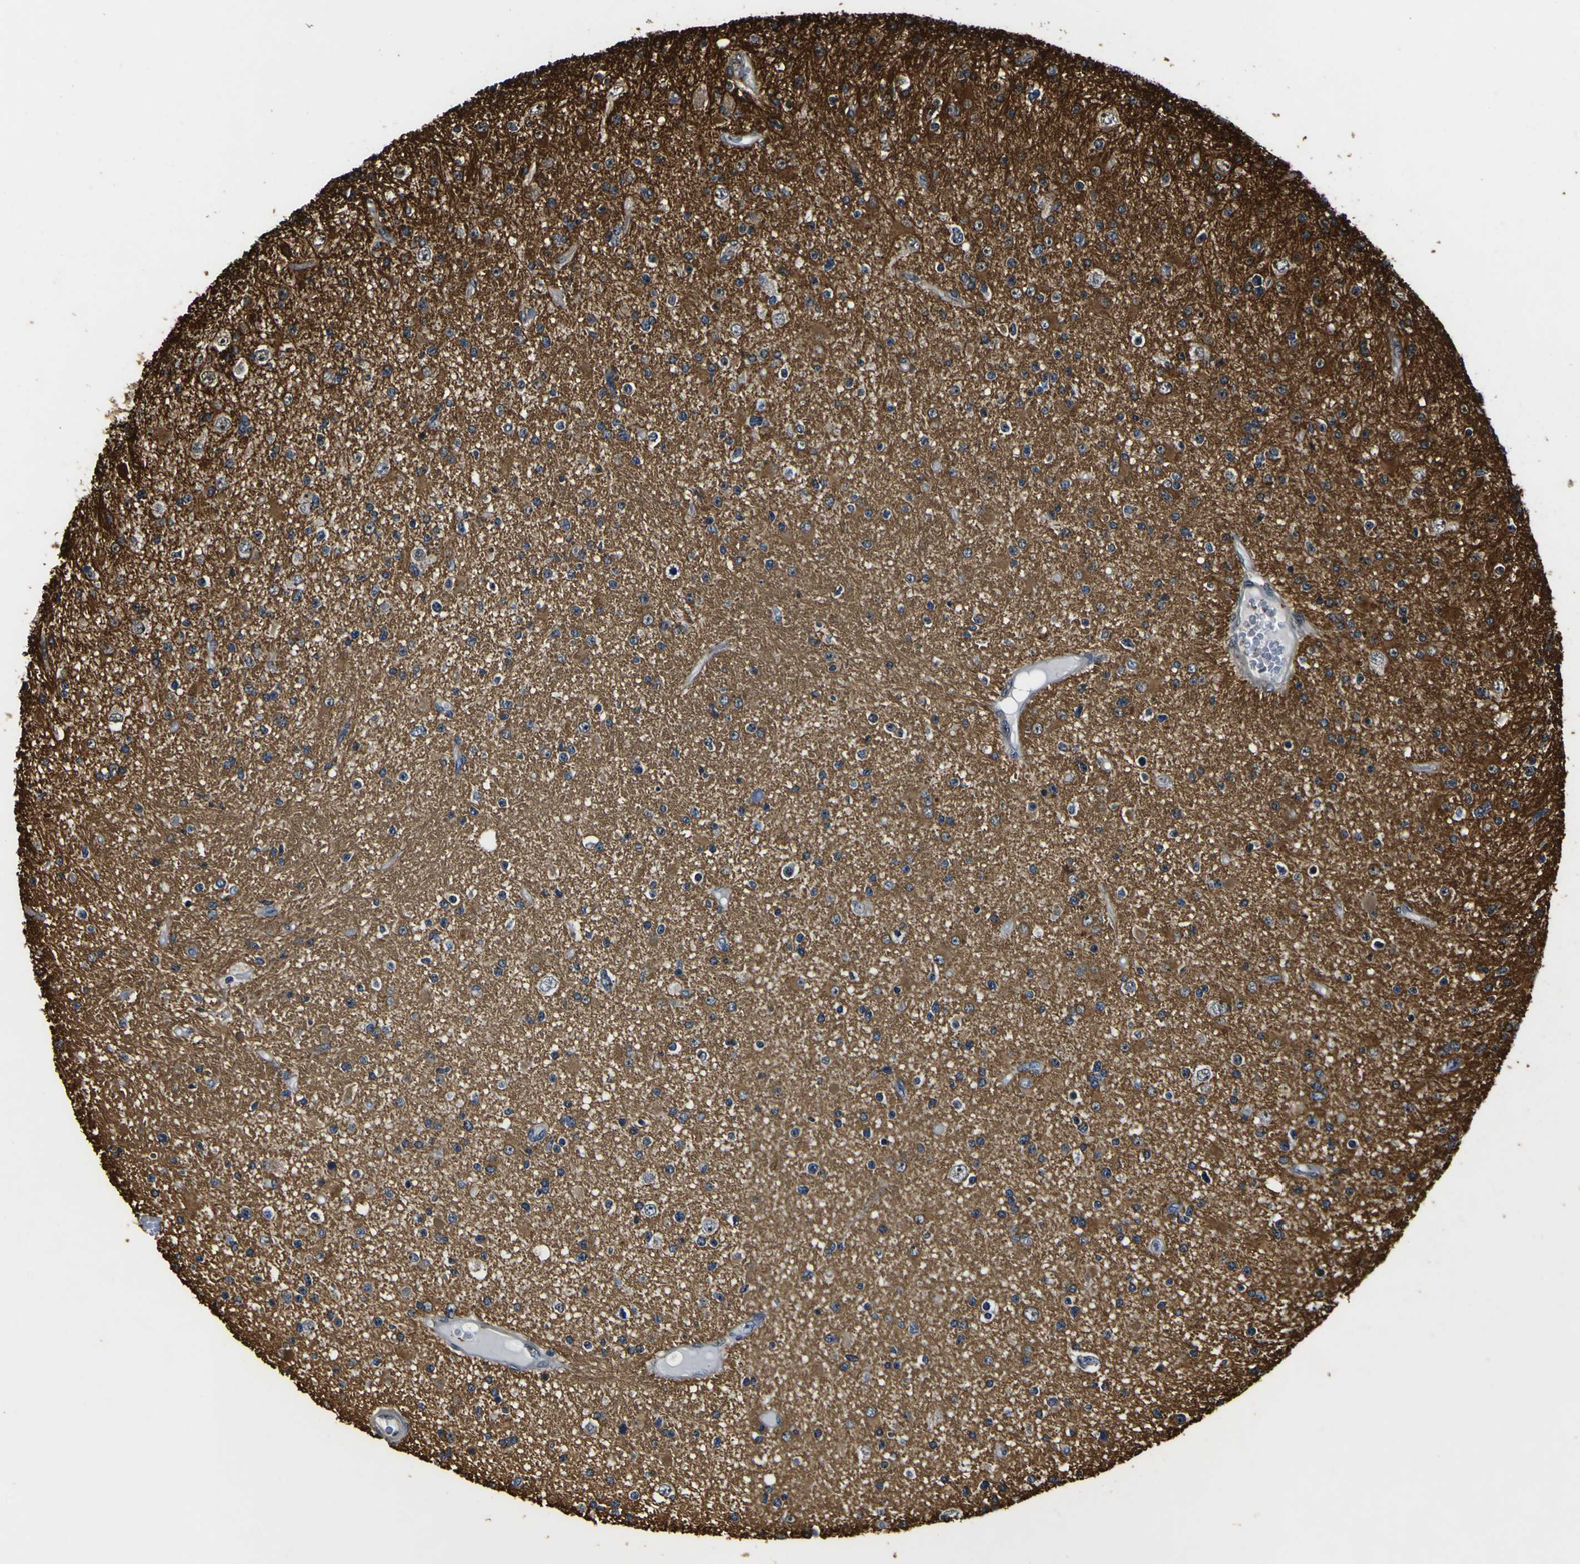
{"staining": {"intensity": "moderate", "quantity": "25%-75%", "location": "cytoplasmic/membranous"}, "tissue": "glioma", "cell_type": "Tumor cells", "image_type": "cancer", "snomed": [{"axis": "morphology", "description": "Glioma, malignant, High grade"}, {"axis": "topography", "description": "Brain"}], "caption": "High-magnification brightfield microscopy of malignant high-grade glioma stained with DAB (brown) and counterstained with hematoxylin (blue). tumor cells exhibit moderate cytoplasmic/membranous positivity is identified in approximately25%-75% of cells. The protein is stained brown, and the nuclei are stained in blue (DAB IHC with brightfield microscopy, high magnification).", "gene": "LRP4", "patient": {"sex": "male", "age": 33}}